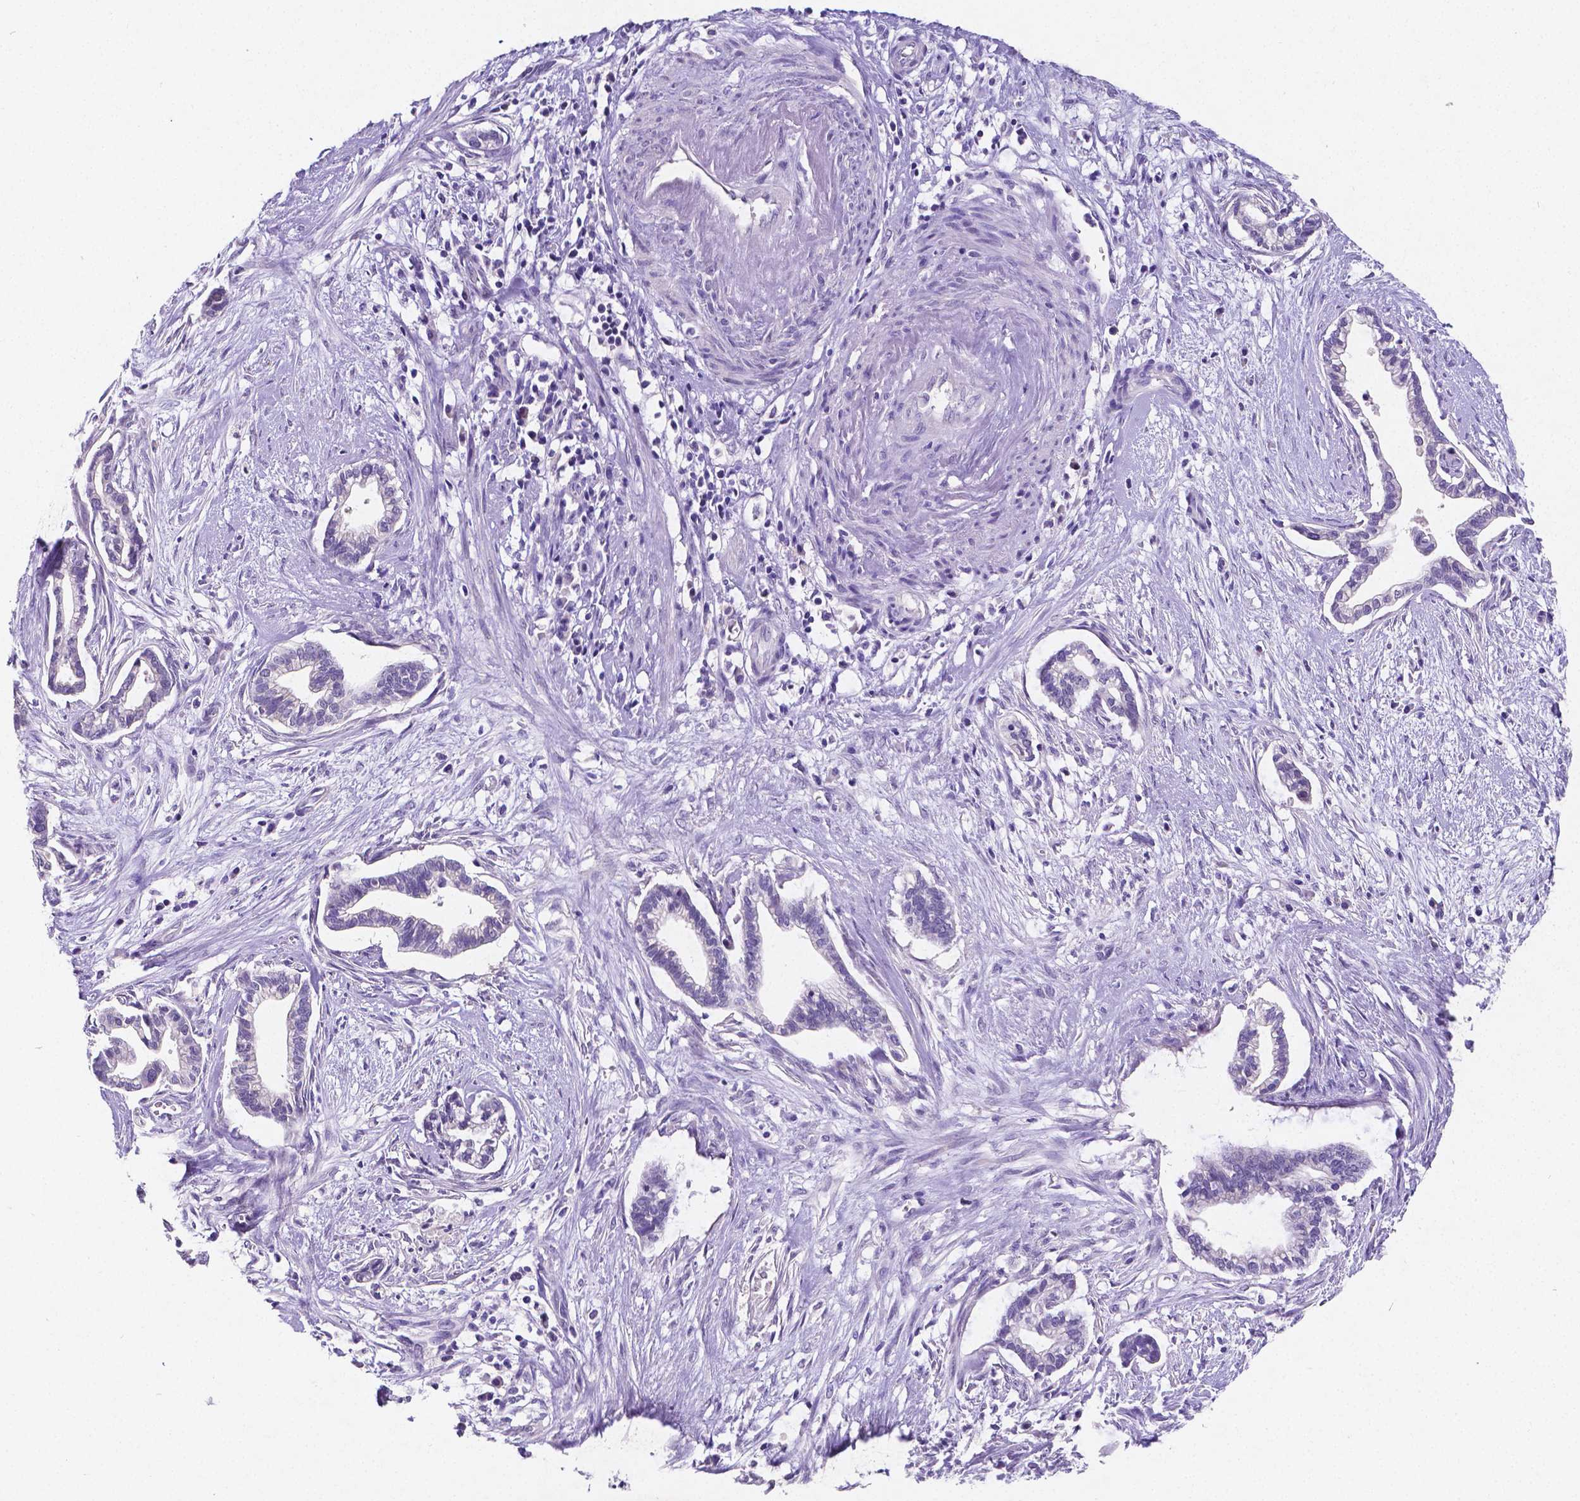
{"staining": {"intensity": "negative", "quantity": "none", "location": "none"}, "tissue": "cervical cancer", "cell_type": "Tumor cells", "image_type": "cancer", "snomed": [{"axis": "morphology", "description": "Adenocarcinoma, NOS"}, {"axis": "topography", "description": "Cervix"}], "caption": "Photomicrograph shows no significant protein positivity in tumor cells of cervical adenocarcinoma.", "gene": "SATB2", "patient": {"sex": "female", "age": 62}}